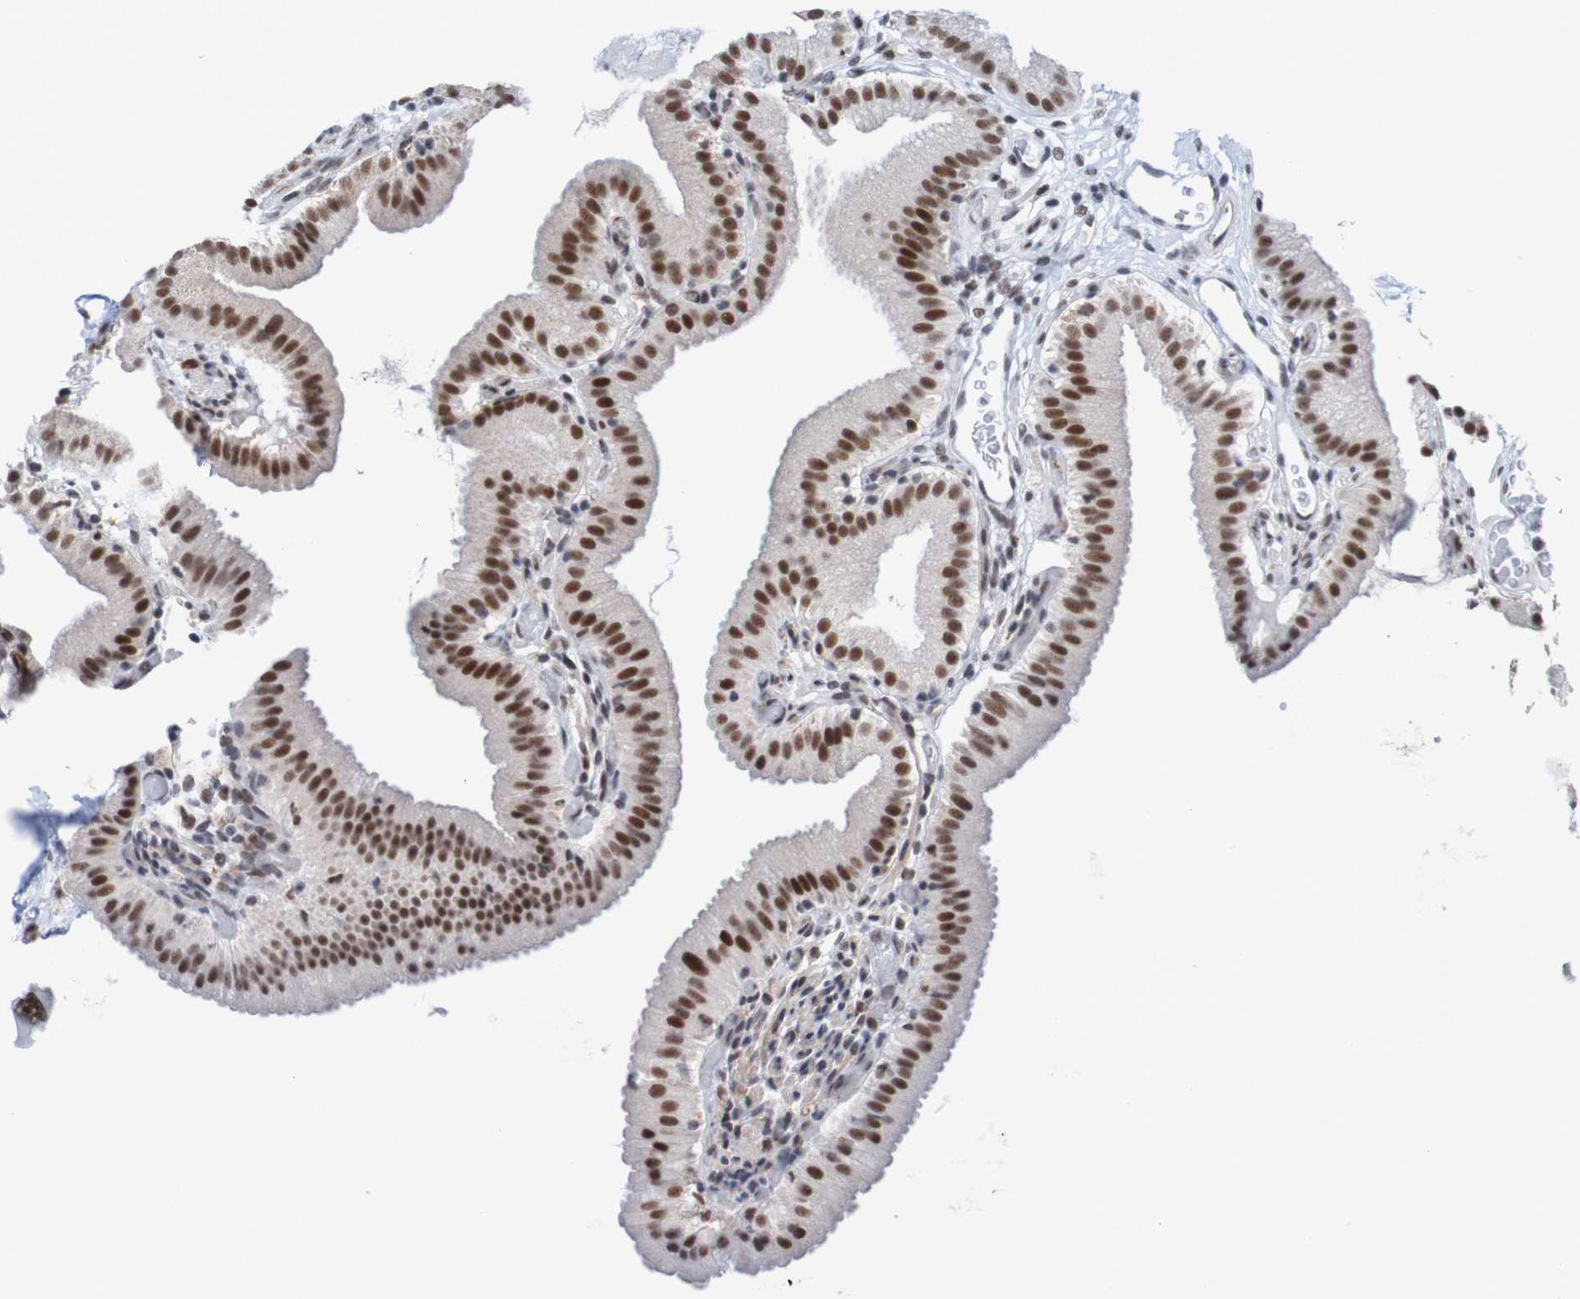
{"staining": {"intensity": "strong", "quantity": ">75%", "location": "nuclear"}, "tissue": "gallbladder", "cell_type": "Glandular cells", "image_type": "normal", "snomed": [{"axis": "morphology", "description": "Normal tissue, NOS"}, {"axis": "topography", "description": "Gallbladder"}], "caption": "Immunohistochemical staining of benign human gallbladder exhibits strong nuclear protein positivity in approximately >75% of glandular cells.", "gene": "CDC5L", "patient": {"sex": "male", "age": 54}}